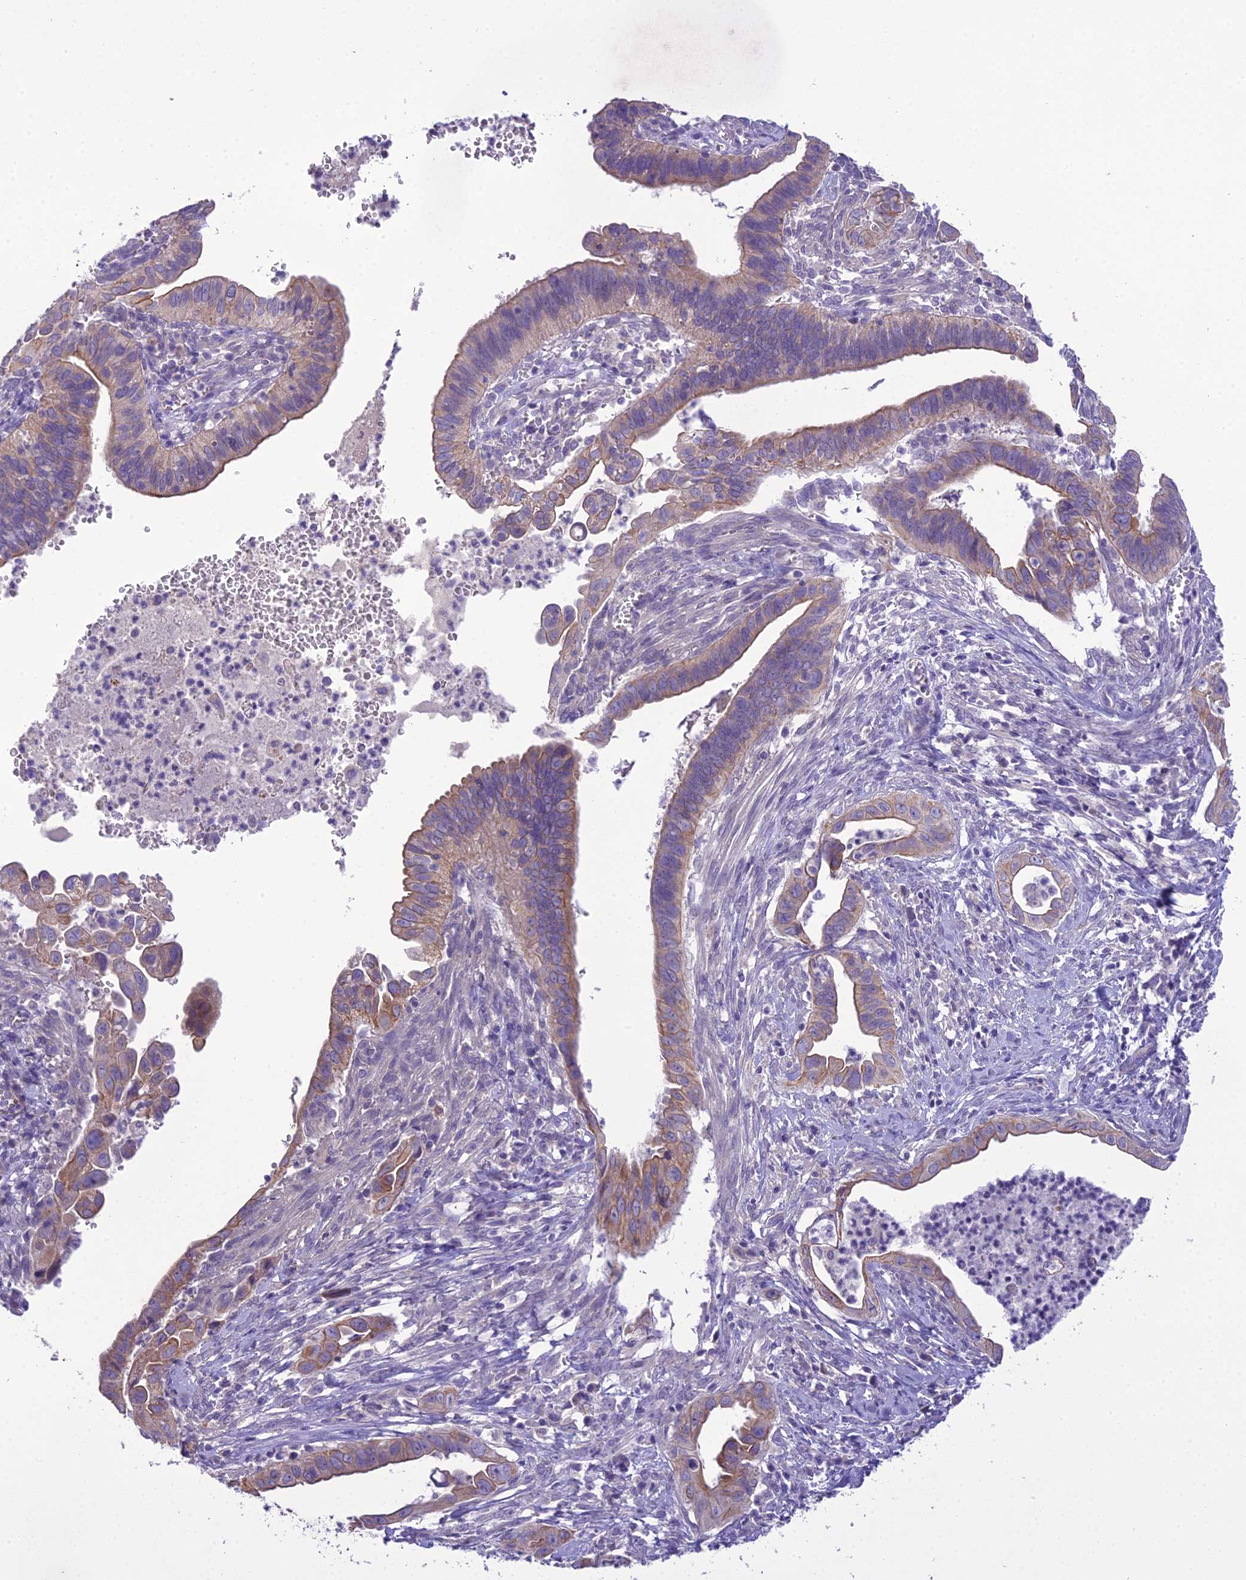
{"staining": {"intensity": "moderate", "quantity": "25%-75%", "location": "cytoplasmic/membranous"}, "tissue": "cervical cancer", "cell_type": "Tumor cells", "image_type": "cancer", "snomed": [{"axis": "morphology", "description": "Adenocarcinoma, NOS"}, {"axis": "topography", "description": "Cervix"}], "caption": "Adenocarcinoma (cervical) tissue demonstrates moderate cytoplasmic/membranous positivity in about 25%-75% of tumor cells", "gene": "SCRT1", "patient": {"sex": "female", "age": 42}}